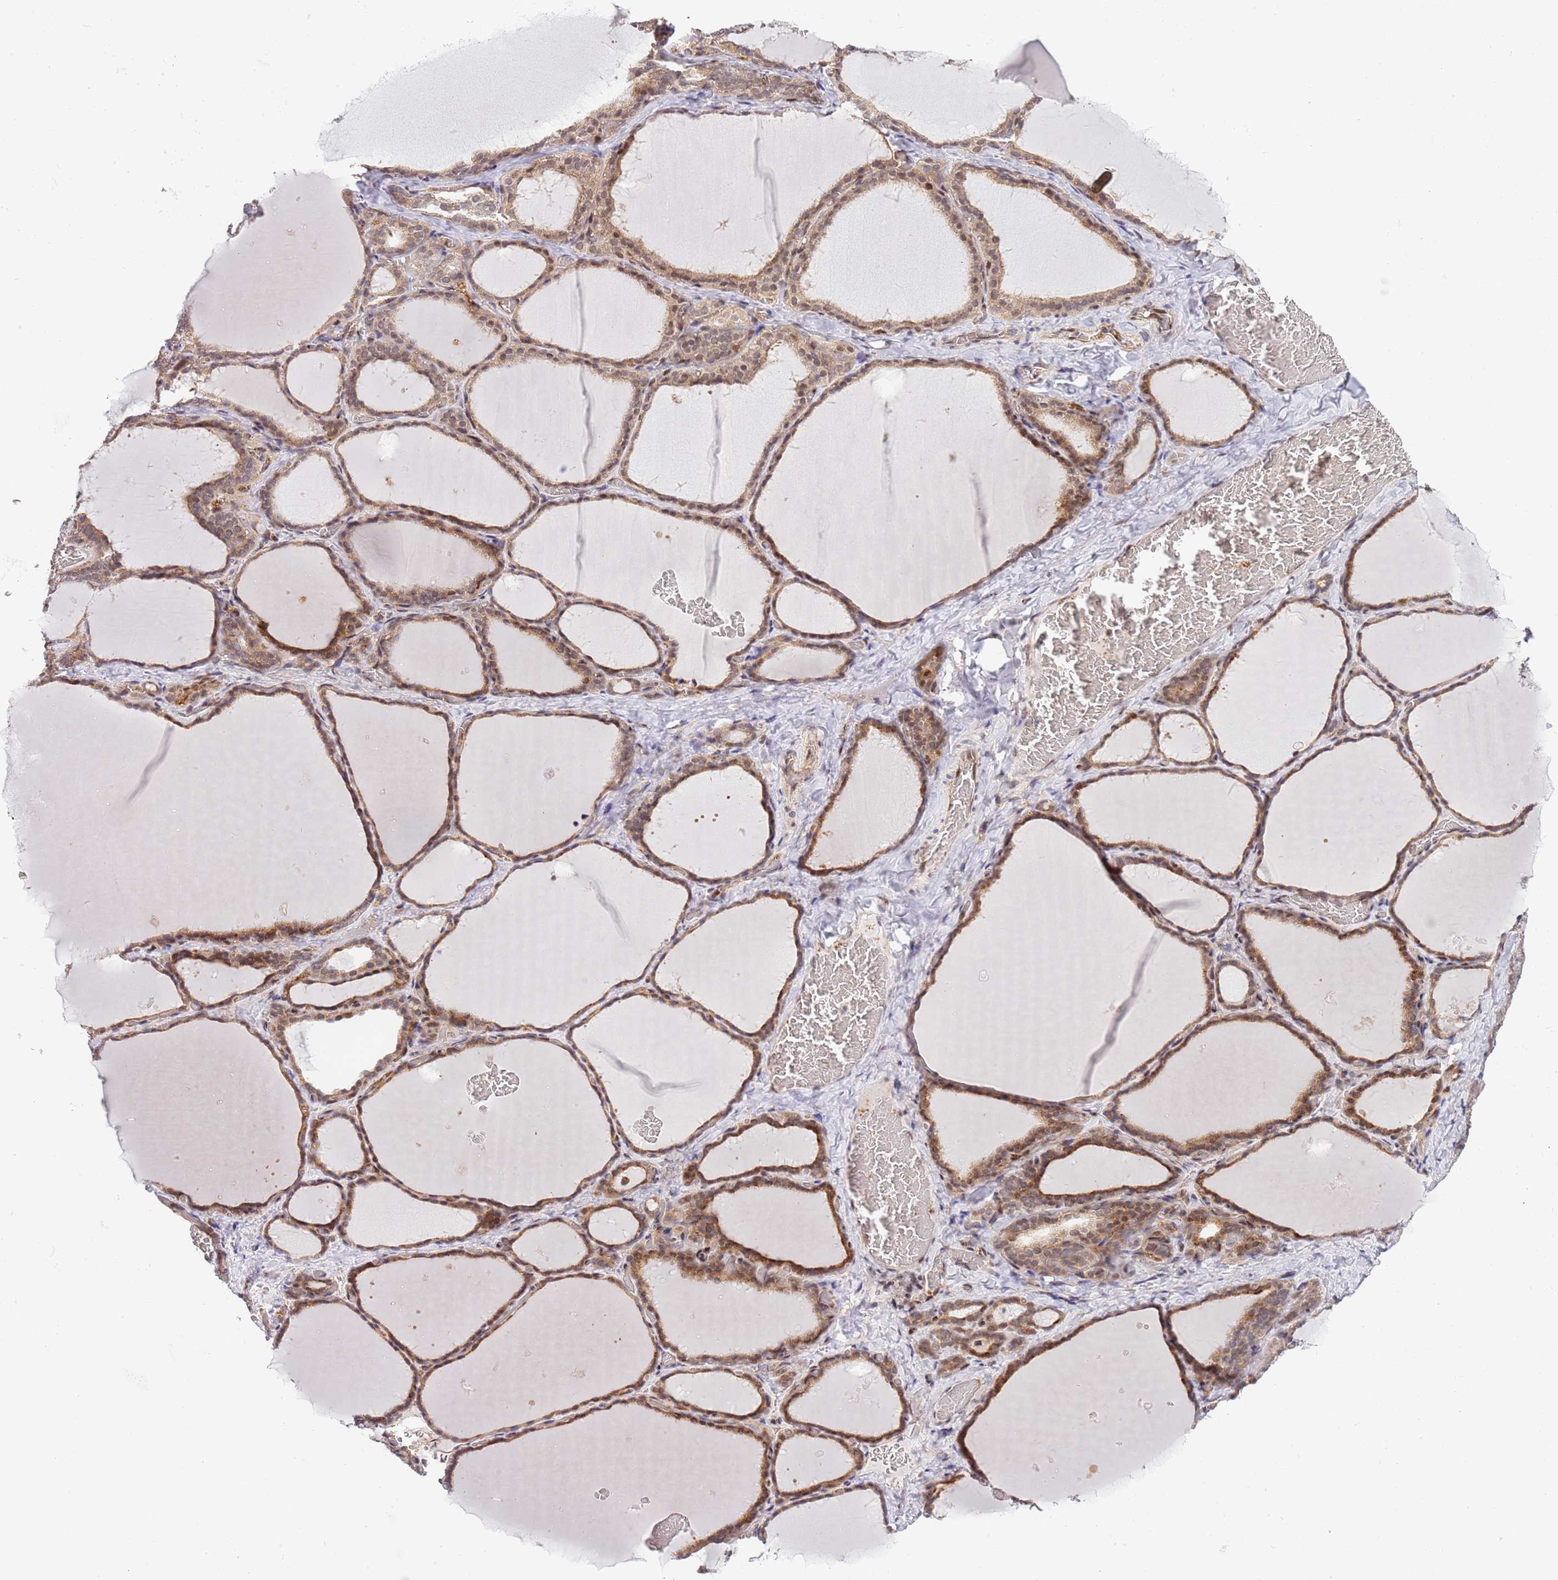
{"staining": {"intensity": "moderate", "quantity": ">75%", "location": "cytoplasmic/membranous,nuclear"}, "tissue": "thyroid gland", "cell_type": "Glandular cells", "image_type": "normal", "snomed": [{"axis": "morphology", "description": "Normal tissue, NOS"}, {"axis": "topography", "description": "Thyroid gland"}], "caption": "A brown stain labels moderate cytoplasmic/membranous,nuclear staining of a protein in glandular cells of unremarkable human thyroid gland.", "gene": "TBX10", "patient": {"sex": "female", "age": 39}}